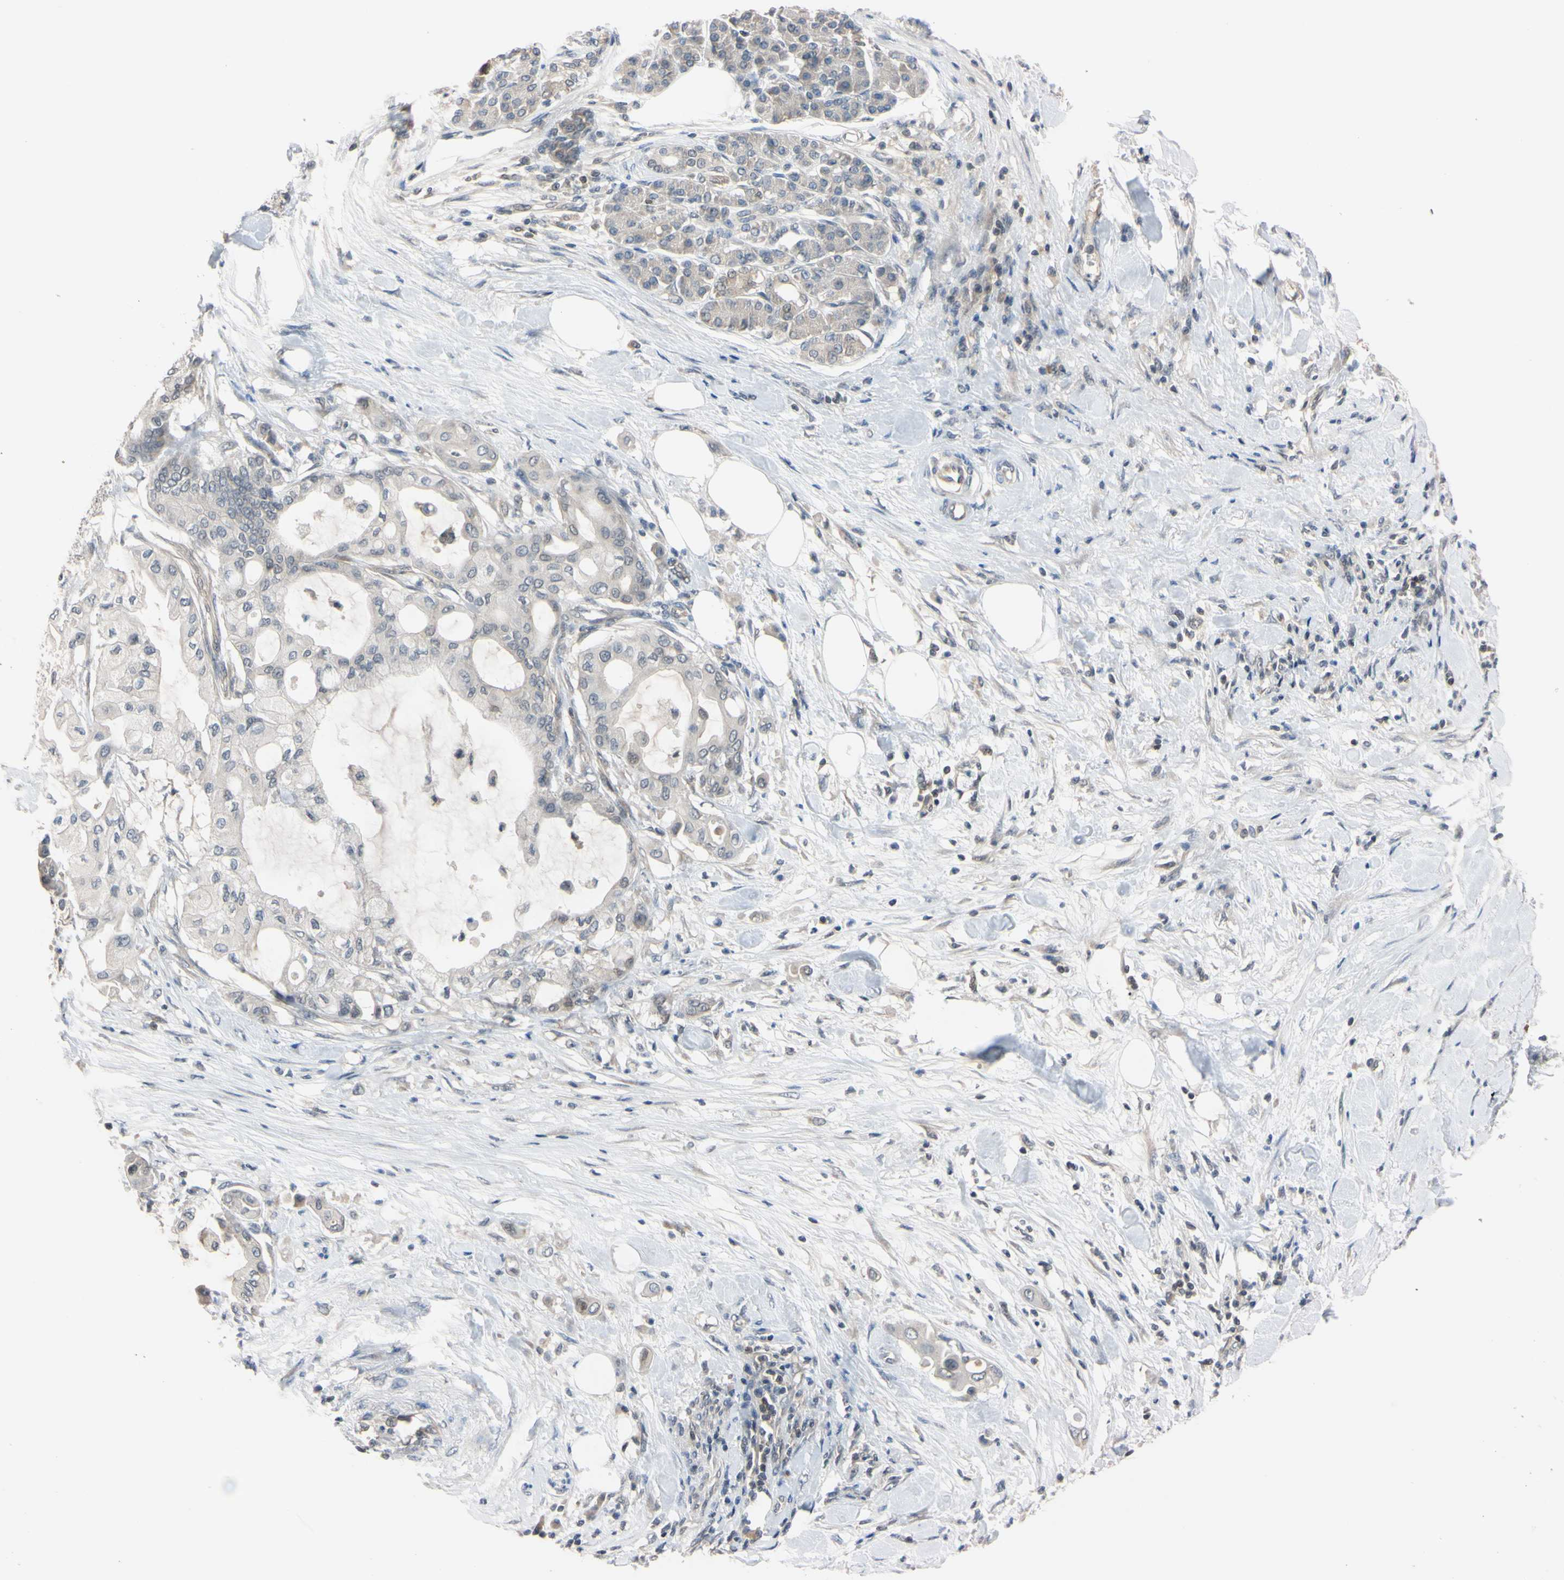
{"staining": {"intensity": "negative", "quantity": "none", "location": "none"}, "tissue": "pancreatic cancer", "cell_type": "Tumor cells", "image_type": "cancer", "snomed": [{"axis": "morphology", "description": "Adenocarcinoma, NOS"}, {"axis": "morphology", "description": "Adenocarcinoma, metastatic, NOS"}, {"axis": "topography", "description": "Lymph node"}, {"axis": "topography", "description": "Pancreas"}, {"axis": "topography", "description": "Duodenum"}], "caption": "An immunohistochemistry photomicrograph of metastatic adenocarcinoma (pancreatic) is shown. There is no staining in tumor cells of metastatic adenocarcinoma (pancreatic).", "gene": "UBE2I", "patient": {"sex": "female", "age": 64}}